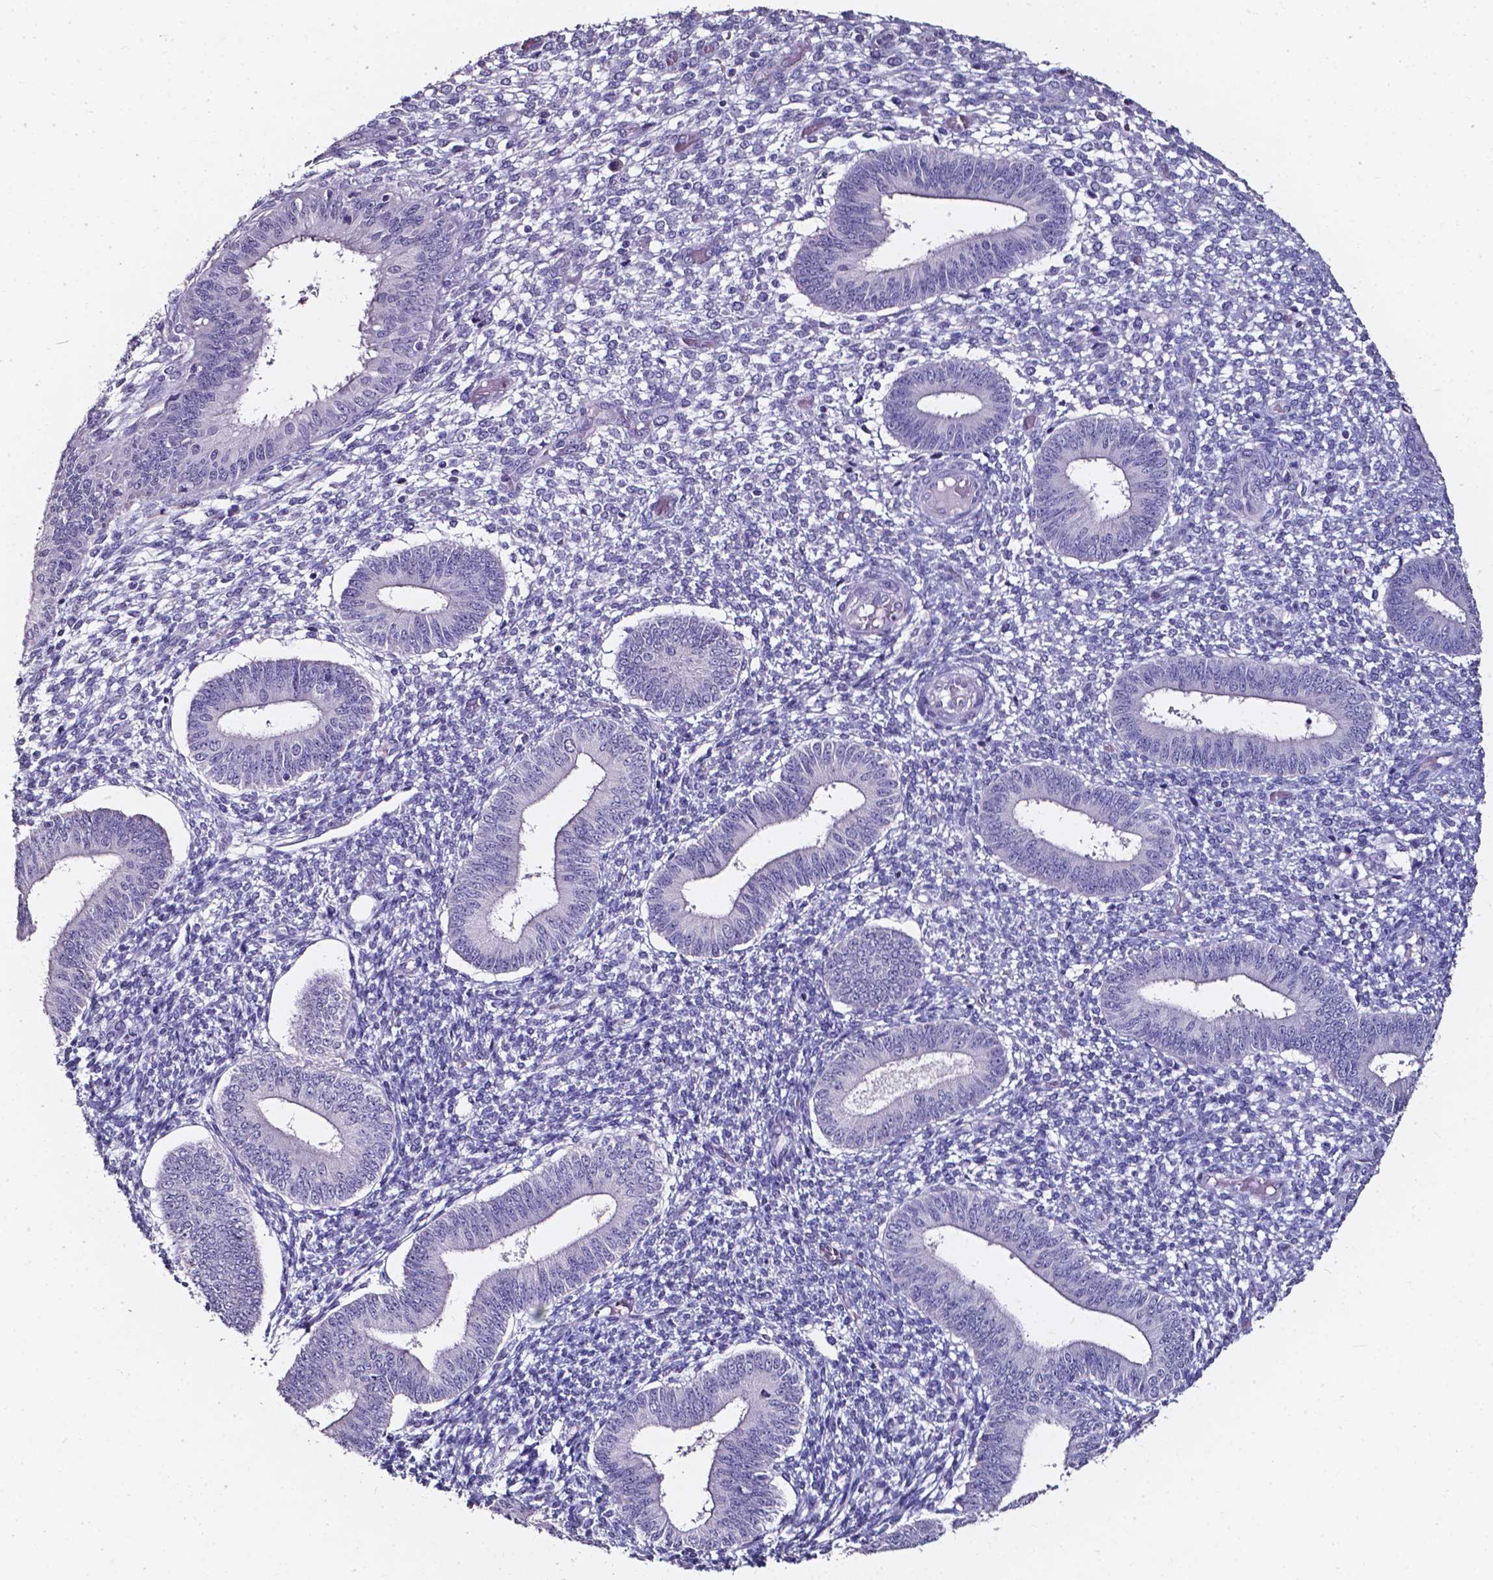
{"staining": {"intensity": "negative", "quantity": "none", "location": "none"}, "tissue": "endometrium", "cell_type": "Cells in endometrial stroma", "image_type": "normal", "snomed": [{"axis": "morphology", "description": "Normal tissue, NOS"}, {"axis": "topography", "description": "Endometrium"}], "caption": "Endometrium was stained to show a protein in brown. There is no significant expression in cells in endometrial stroma. Nuclei are stained in blue.", "gene": "DEFA5", "patient": {"sex": "female", "age": 42}}